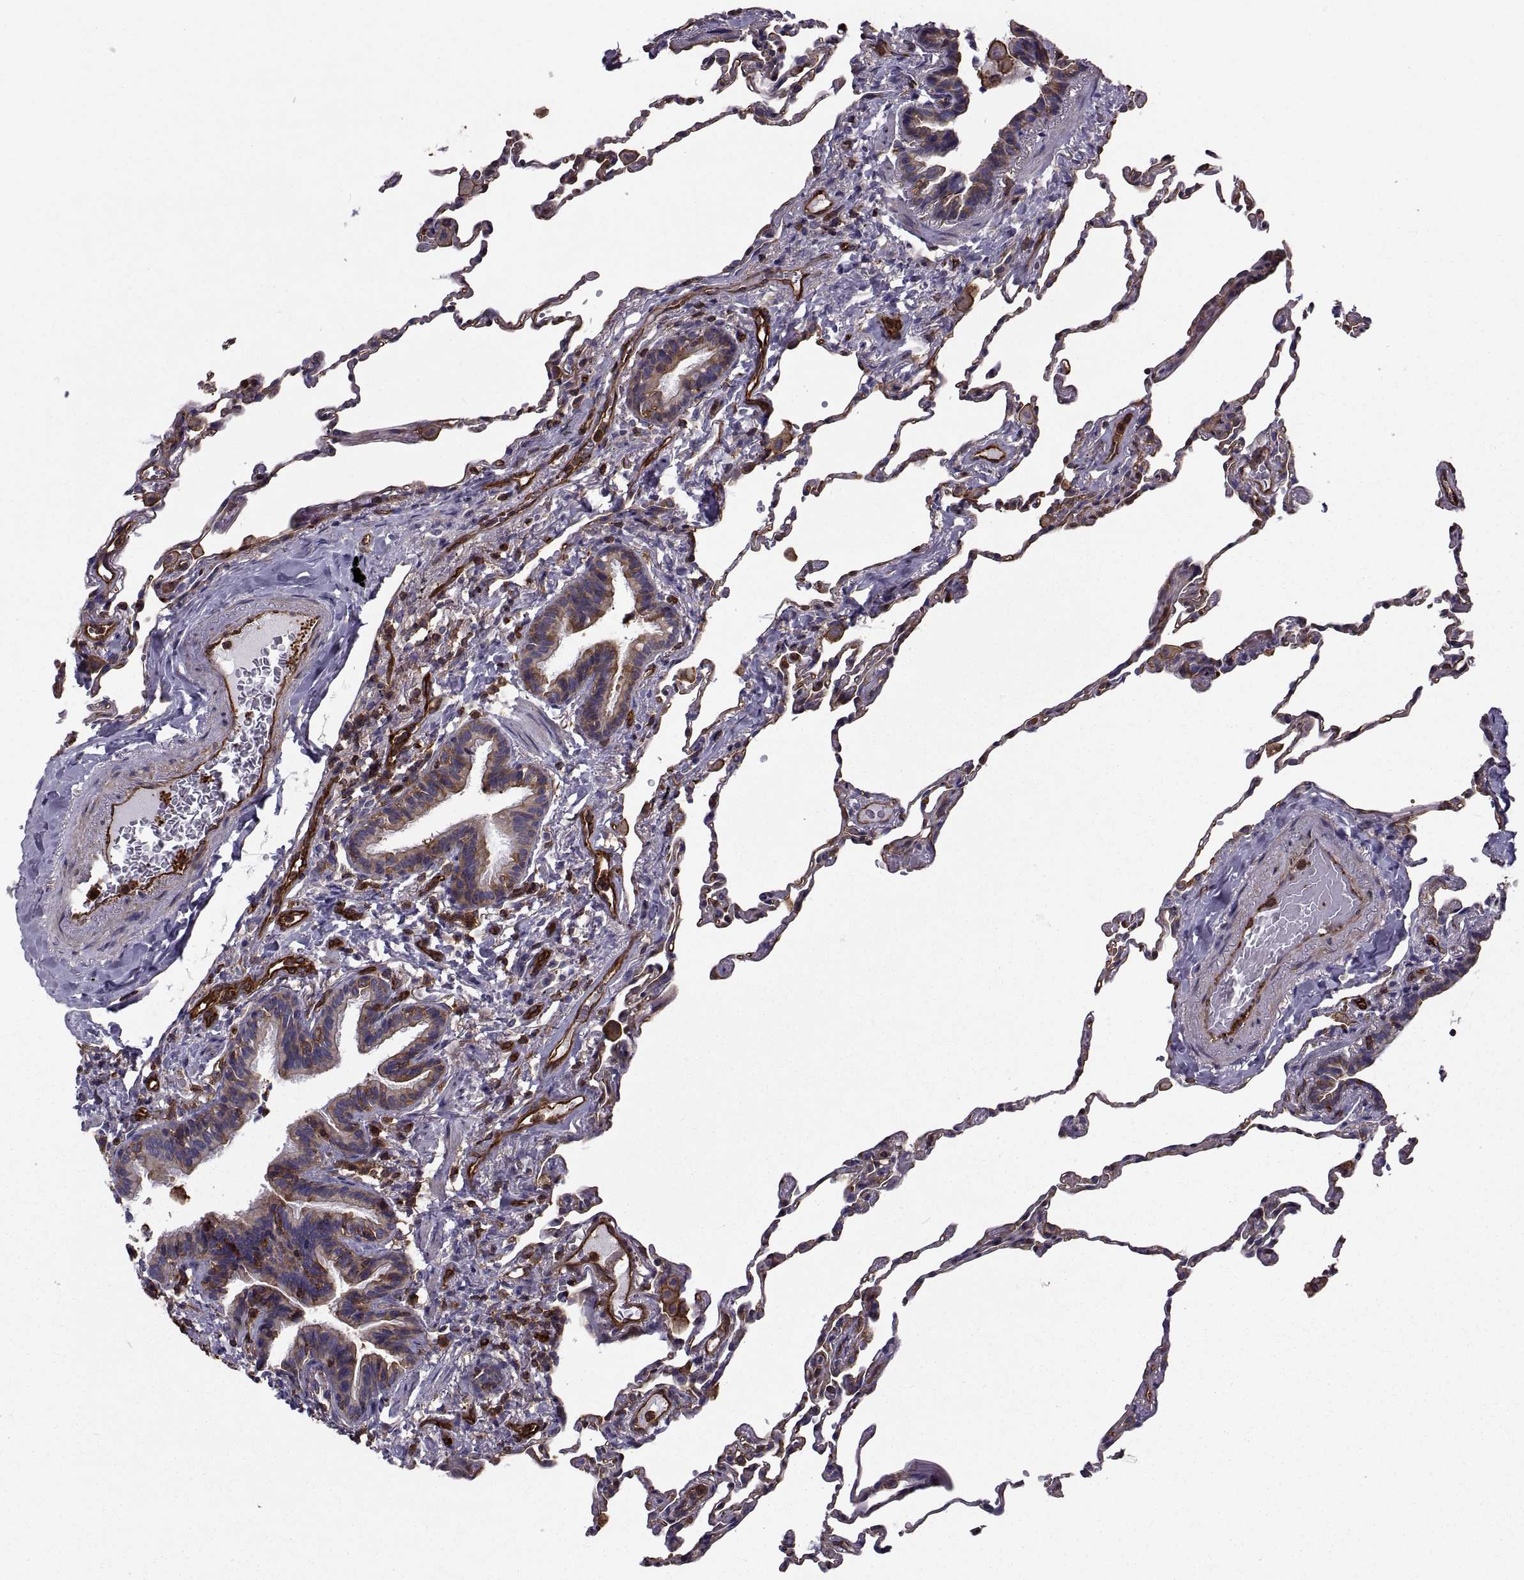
{"staining": {"intensity": "strong", "quantity": ">75%", "location": "cytoplasmic/membranous"}, "tissue": "lung", "cell_type": "Alveolar cells", "image_type": "normal", "snomed": [{"axis": "morphology", "description": "Normal tissue, NOS"}, {"axis": "topography", "description": "Lung"}], "caption": "Normal lung exhibits strong cytoplasmic/membranous expression in about >75% of alveolar cells, visualized by immunohistochemistry. (IHC, brightfield microscopy, high magnification).", "gene": "MYH9", "patient": {"sex": "female", "age": 57}}